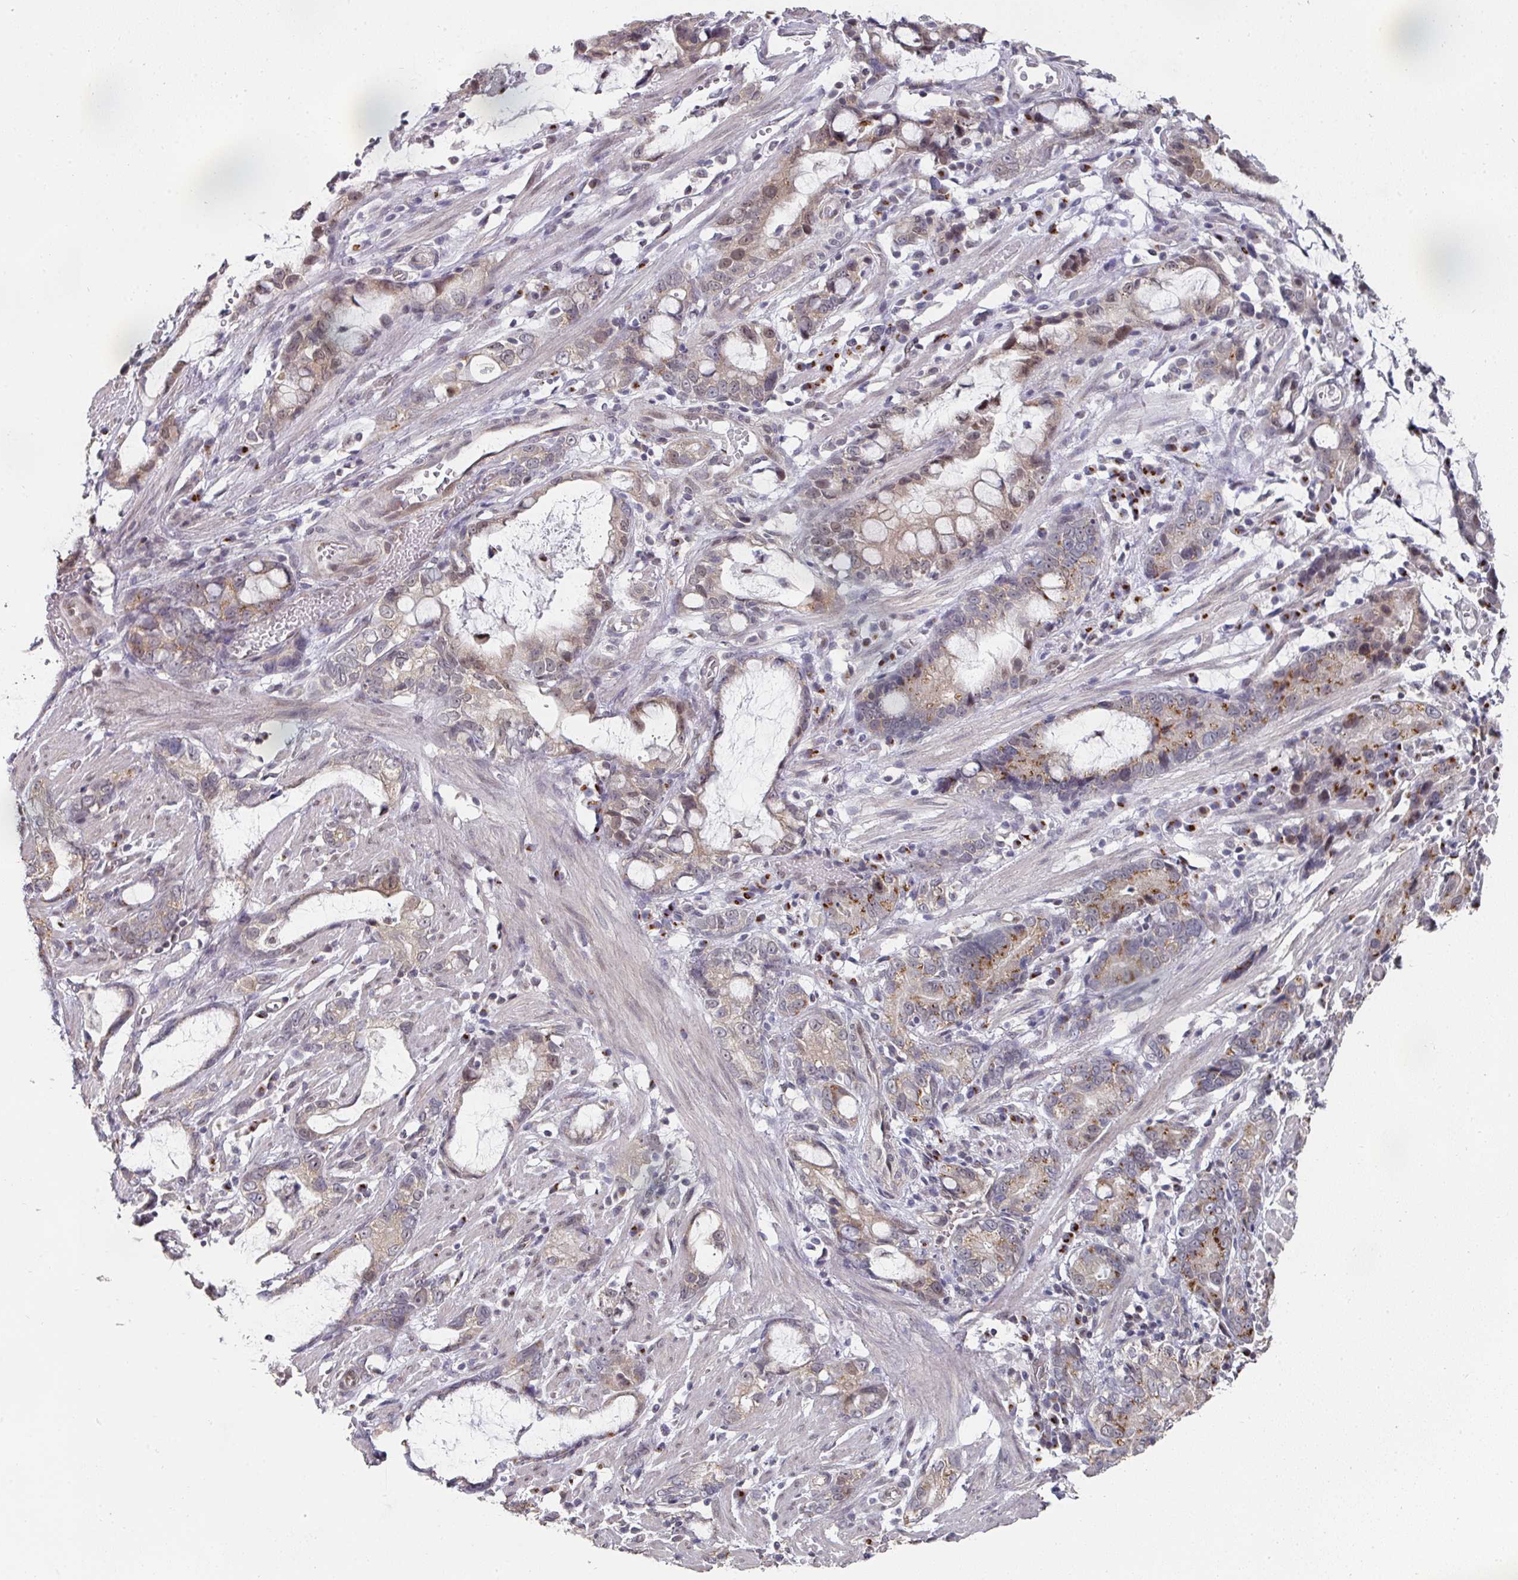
{"staining": {"intensity": "moderate", "quantity": "<25%", "location": "cytoplasmic/membranous"}, "tissue": "stomach cancer", "cell_type": "Tumor cells", "image_type": "cancer", "snomed": [{"axis": "morphology", "description": "Adenocarcinoma, NOS"}, {"axis": "topography", "description": "Stomach"}], "caption": "A high-resolution image shows immunohistochemistry staining of stomach adenocarcinoma, which exhibits moderate cytoplasmic/membranous positivity in about <25% of tumor cells. The staining was performed using DAB, with brown indicating positive protein expression. Nuclei are stained blue with hematoxylin.", "gene": "C18orf25", "patient": {"sex": "male", "age": 55}}